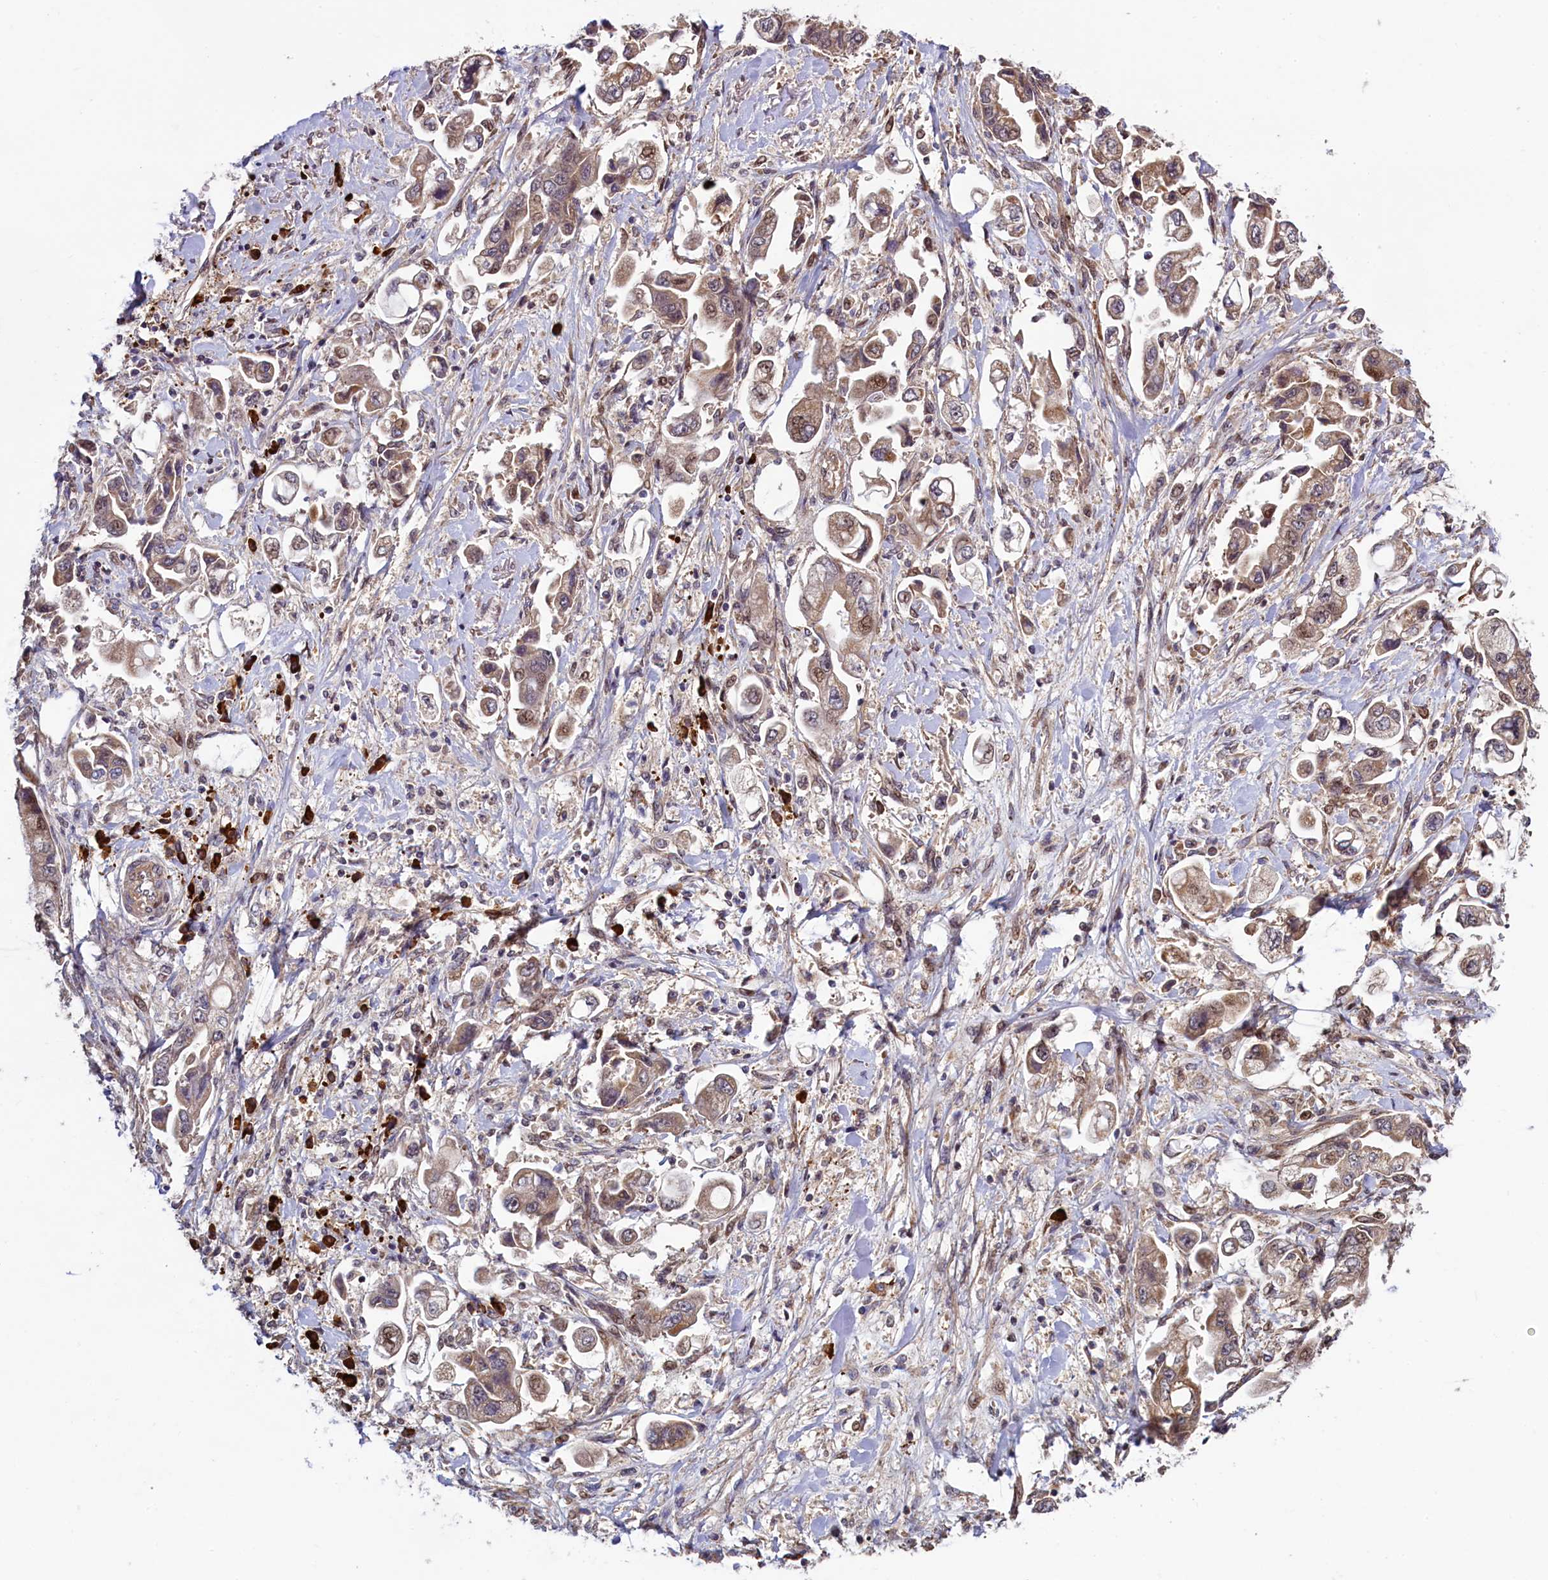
{"staining": {"intensity": "moderate", "quantity": ">75%", "location": "cytoplasmic/membranous"}, "tissue": "stomach cancer", "cell_type": "Tumor cells", "image_type": "cancer", "snomed": [{"axis": "morphology", "description": "Adenocarcinoma, NOS"}, {"axis": "topography", "description": "Stomach"}], "caption": "IHC of adenocarcinoma (stomach) shows medium levels of moderate cytoplasmic/membranous staining in about >75% of tumor cells.", "gene": "RBFA", "patient": {"sex": "male", "age": 62}}